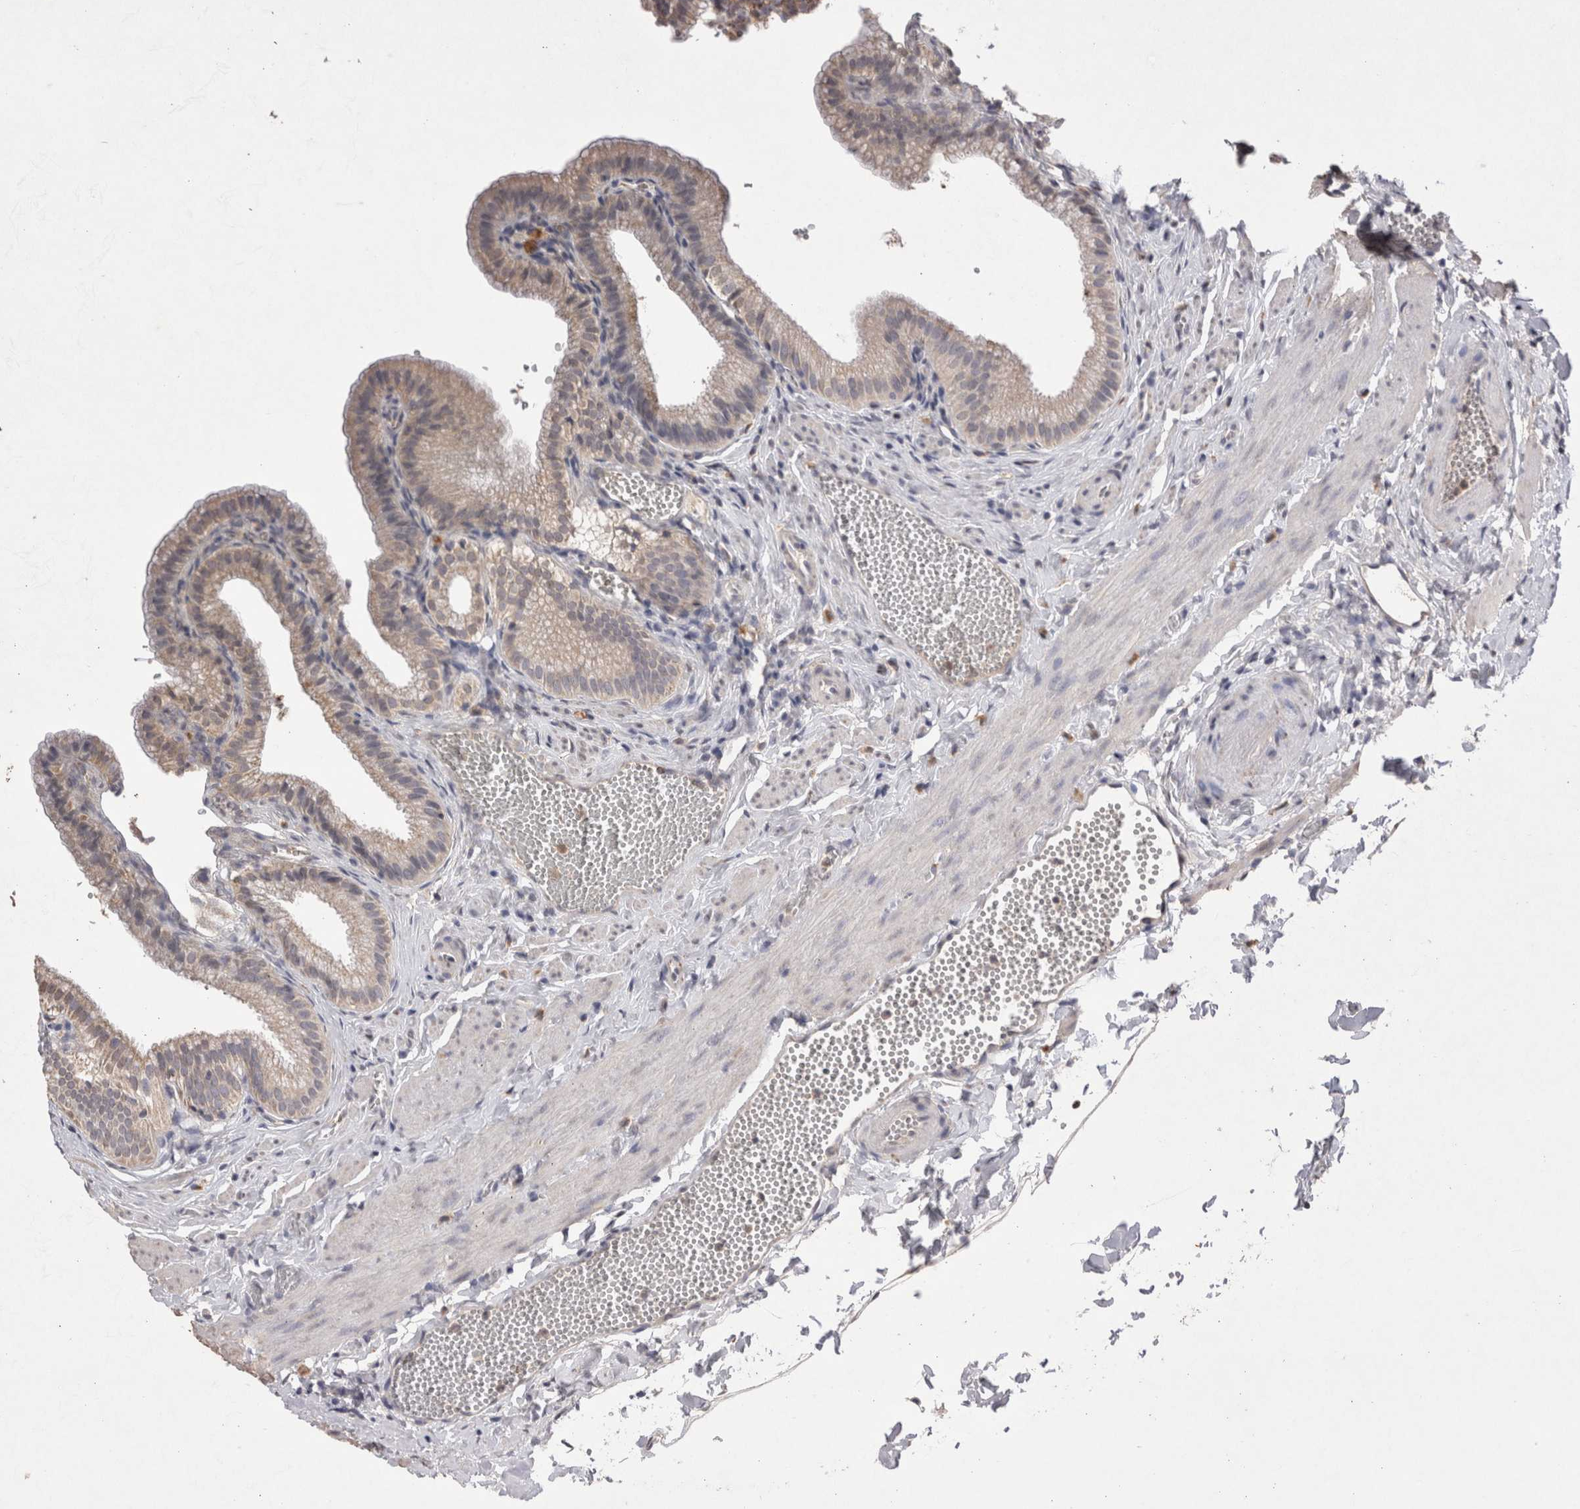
{"staining": {"intensity": "weak", "quantity": ">75%", "location": "cytoplasmic/membranous,nuclear"}, "tissue": "gallbladder", "cell_type": "Glandular cells", "image_type": "normal", "snomed": [{"axis": "morphology", "description": "Normal tissue, NOS"}, {"axis": "topography", "description": "Gallbladder"}], "caption": "Human gallbladder stained for a protein (brown) shows weak cytoplasmic/membranous,nuclear positive expression in about >75% of glandular cells.", "gene": "GRK5", "patient": {"sex": "male", "age": 38}}